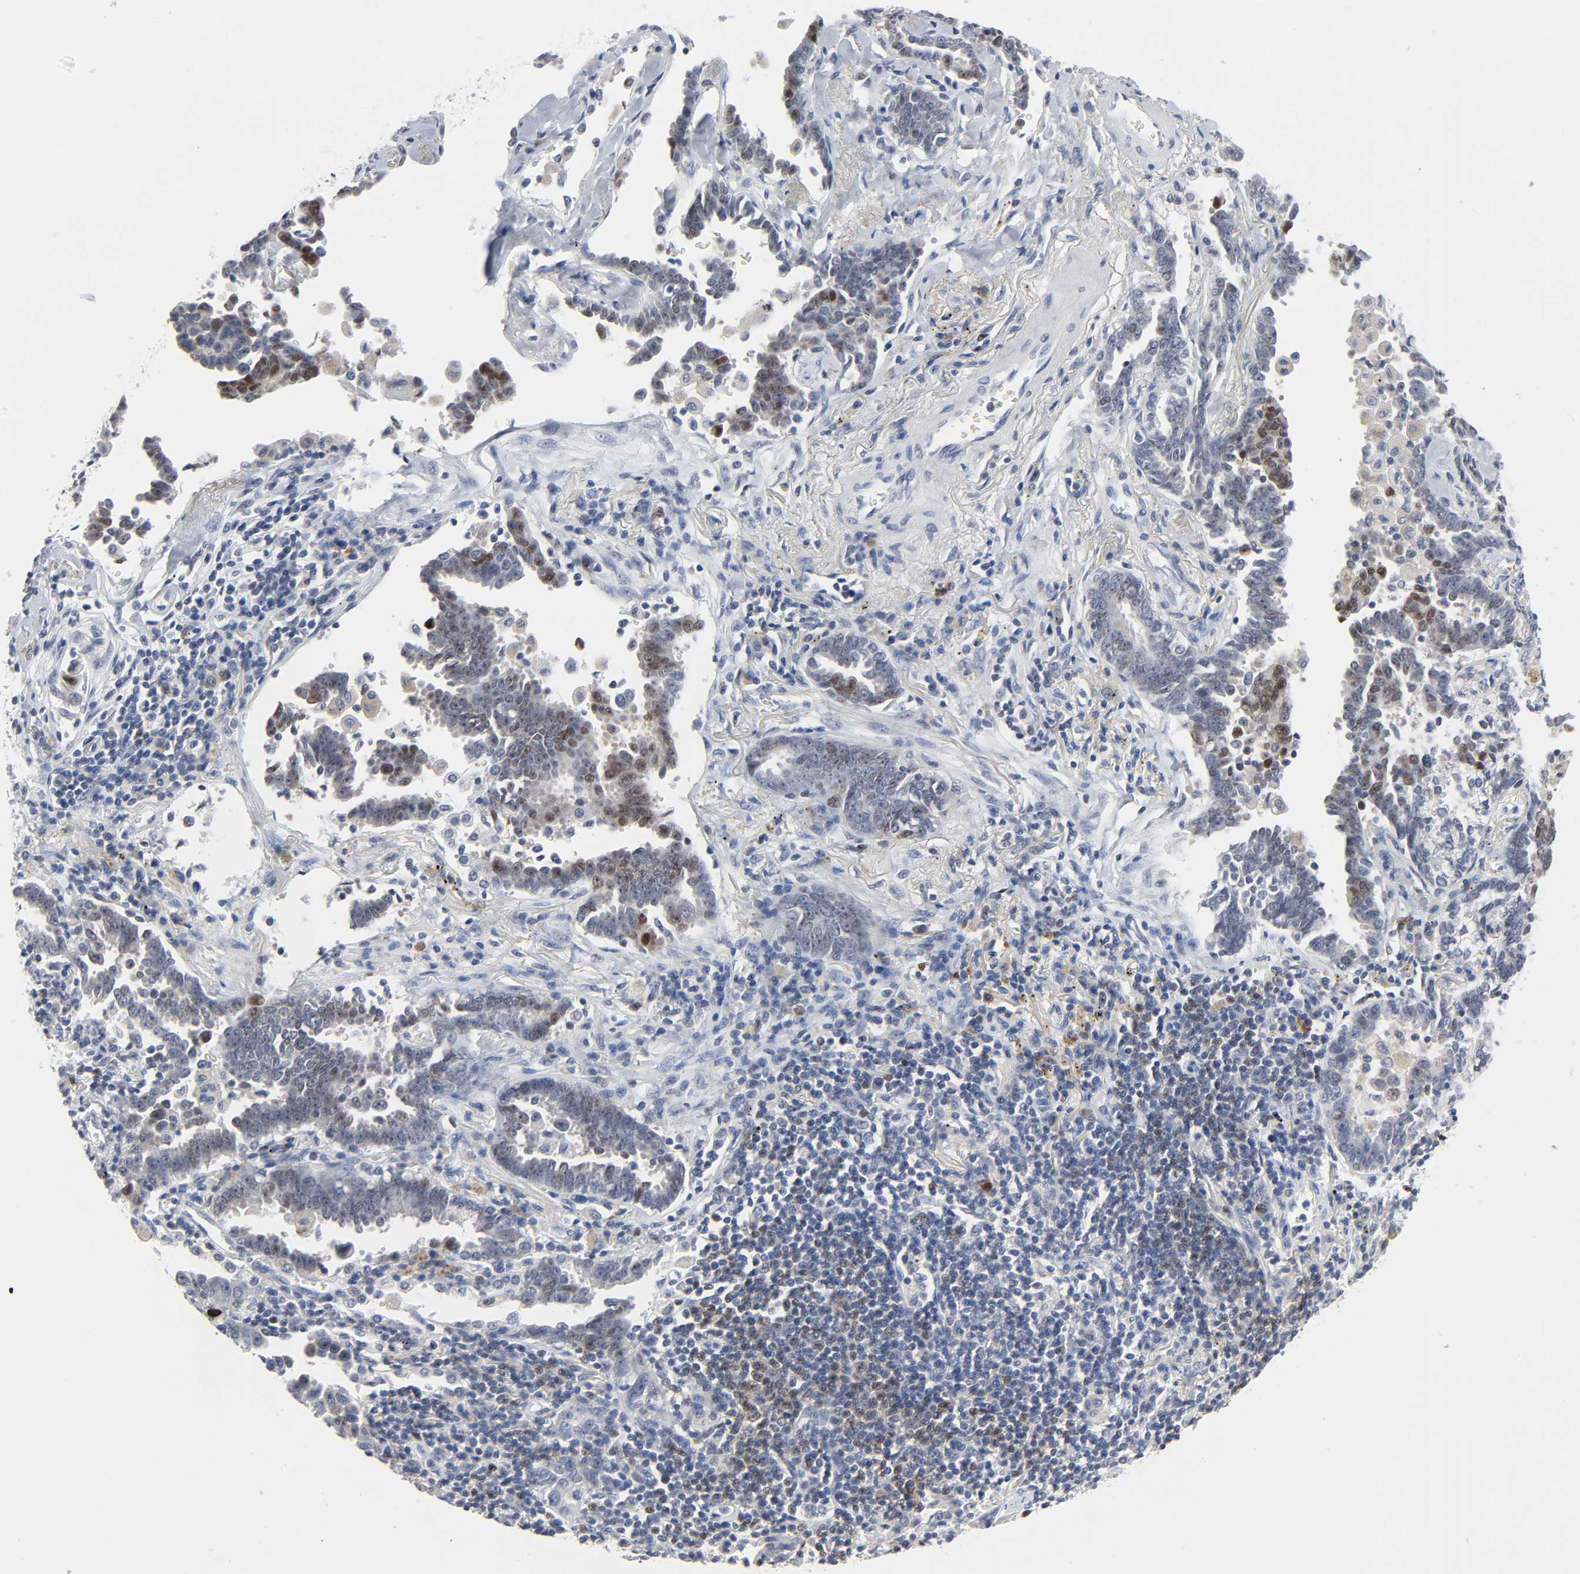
{"staining": {"intensity": "weak", "quantity": "25%-75%", "location": "cytoplasmic/membranous,nuclear"}, "tissue": "lung cancer", "cell_type": "Tumor cells", "image_type": "cancer", "snomed": [{"axis": "morphology", "description": "Adenocarcinoma, NOS"}, {"axis": "topography", "description": "Lung"}], "caption": "Human lung adenocarcinoma stained with a protein marker reveals weak staining in tumor cells.", "gene": "WEE1", "patient": {"sex": "female", "age": 64}}